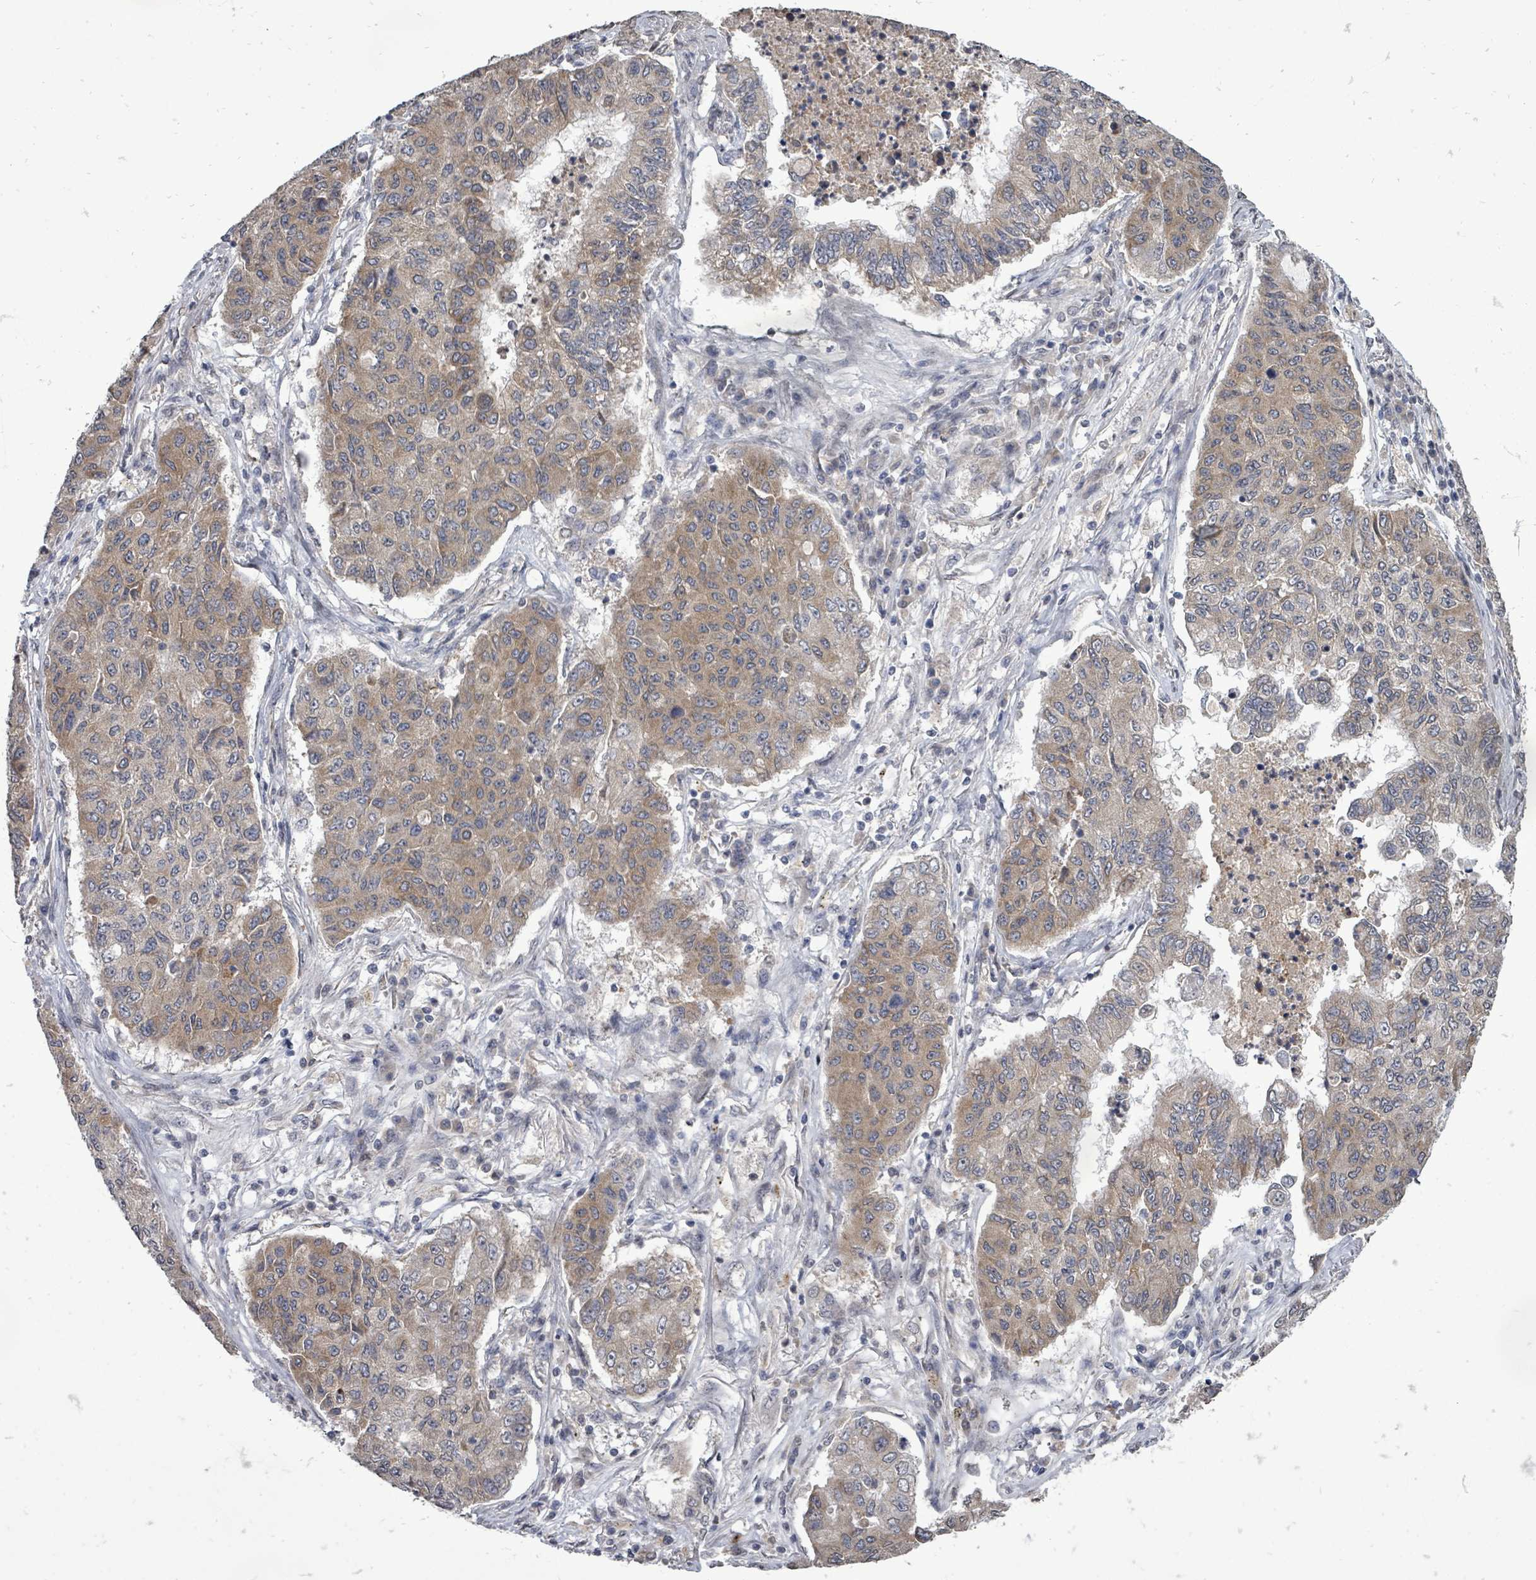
{"staining": {"intensity": "moderate", "quantity": "25%-75%", "location": "cytoplasmic/membranous"}, "tissue": "lung cancer", "cell_type": "Tumor cells", "image_type": "cancer", "snomed": [{"axis": "morphology", "description": "Squamous cell carcinoma, NOS"}, {"axis": "topography", "description": "Lung"}], "caption": "High-magnification brightfield microscopy of lung cancer (squamous cell carcinoma) stained with DAB (3,3'-diaminobenzidine) (brown) and counterstained with hematoxylin (blue). tumor cells exhibit moderate cytoplasmic/membranous staining is identified in approximately25%-75% of cells.", "gene": "RALGAPB", "patient": {"sex": "male", "age": 74}}